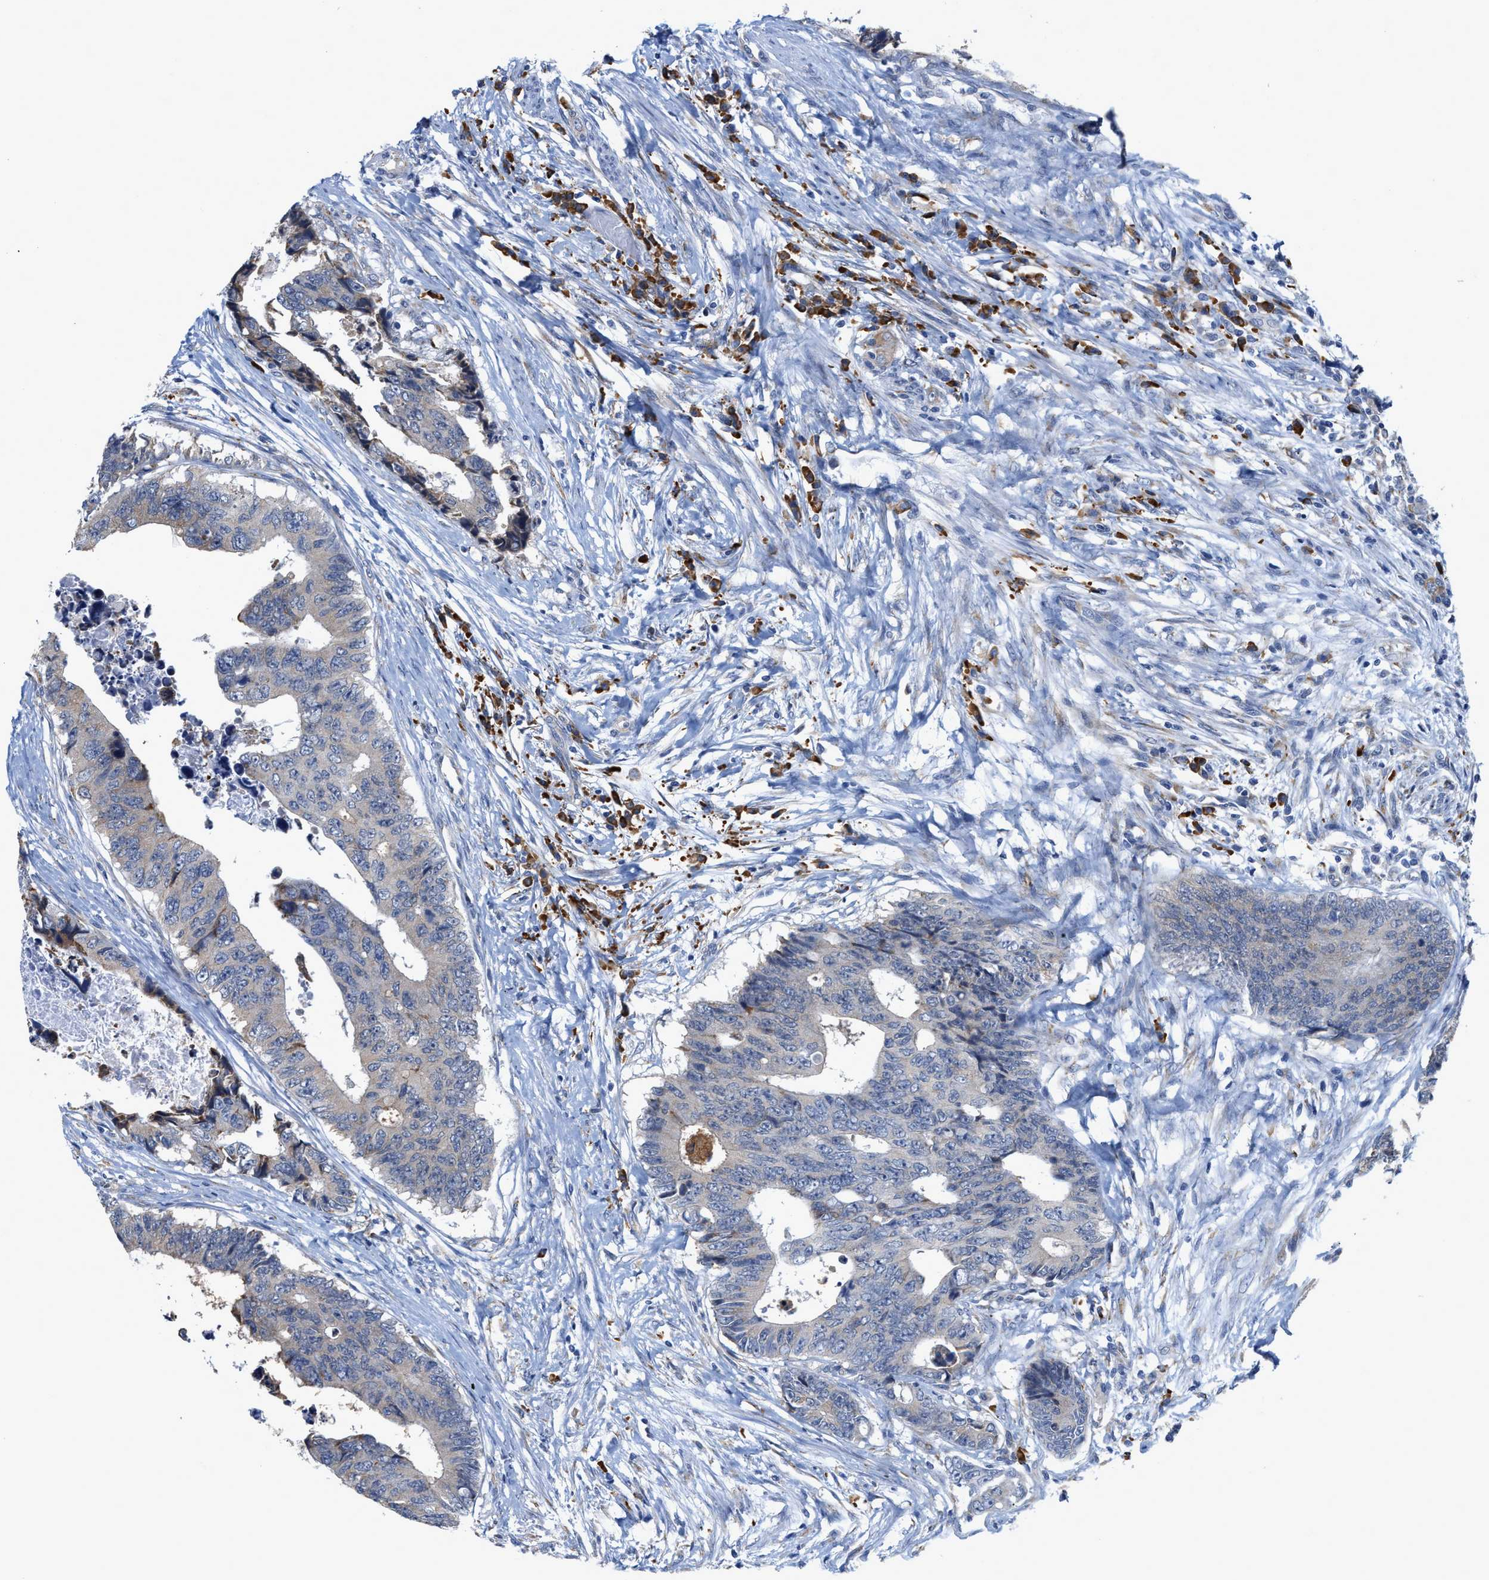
{"staining": {"intensity": "weak", "quantity": "<25%", "location": "cytoplasmic/membranous"}, "tissue": "colorectal cancer", "cell_type": "Tumor cells", "image_type": "cancer", "snomed": [{"axis": "morphology", "description": "Adenocarcinoma, NOS"}, {"axis": "topography", "description": "Rectum"}], "caption": "IHC of adenocarcinoma (colorectal) shows no expression in tumor cells. (DAB (3,3'-diaminobenzidine) immunohistochemistry (IHC) visualized using brightfield microscopy, high magnification).", "gene": "RYR2", "patient": {"sex": "male", "age": 84}}